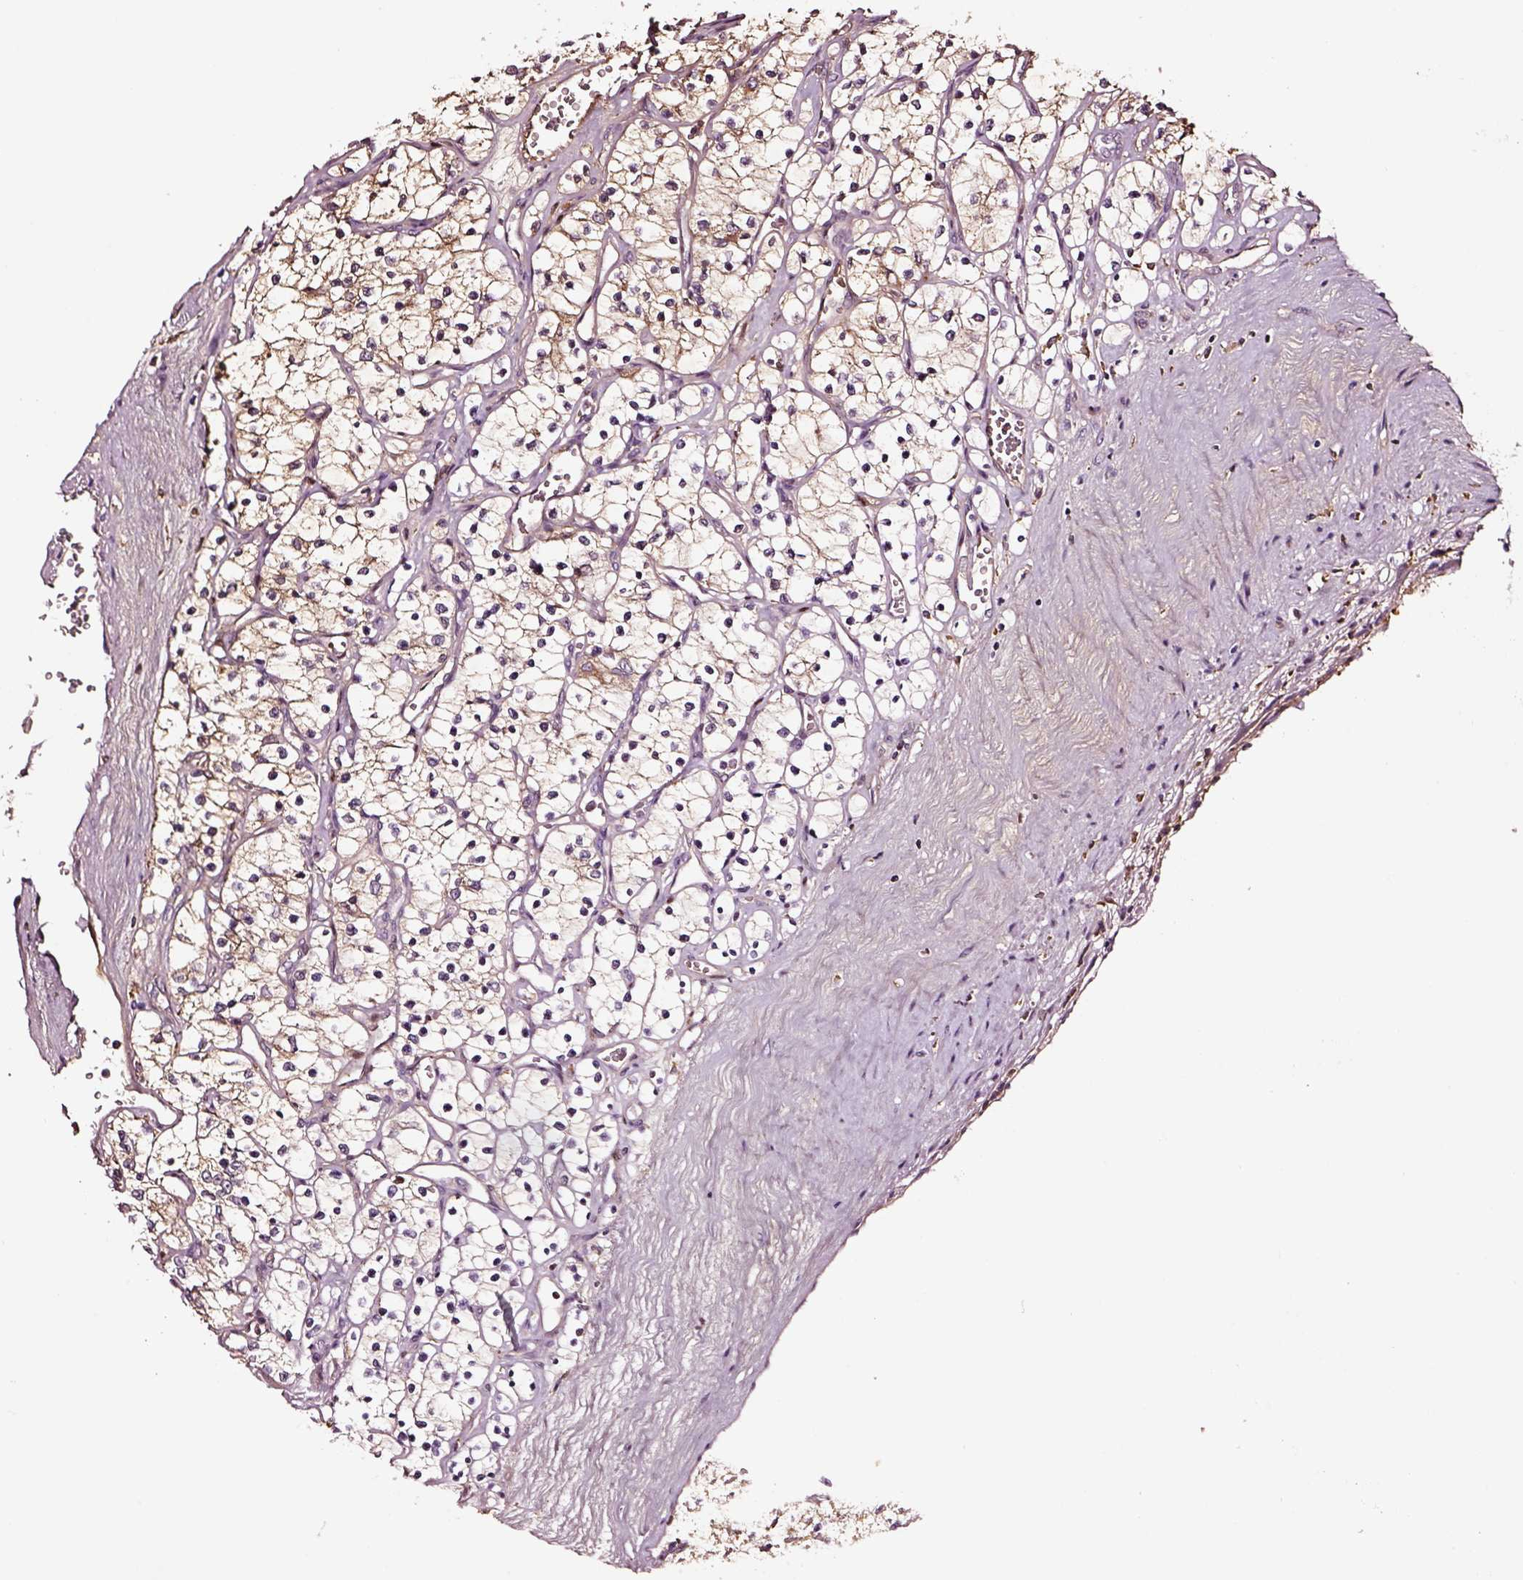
{"staining": {"intensity": "weak", "quantity": "25%-75%", "location": "cytoplasmic/membranous"}, "tissue": "renal cancer", "cell_type": "Tumor cells", "image_type": "cancer", "snomed": [{"axis": "morphology", "description": "Adenocarcinoma, NOS"}, {"axis": "topography", "description": "Kidney"}], "caption": "Immunohistochemistry histopathology image of neoplastic tissue: human renal cancer (adenocarcinoma) stained using immunohistochemistry (IHC) reveals low levels of weak protein expression localized specifically in the cytoplasmic/membranous of tumor cells, appearing as a cytoplasmic/membranous brown color.", "gene": "TF", "patient": {"sex": "female", "age": 69}}